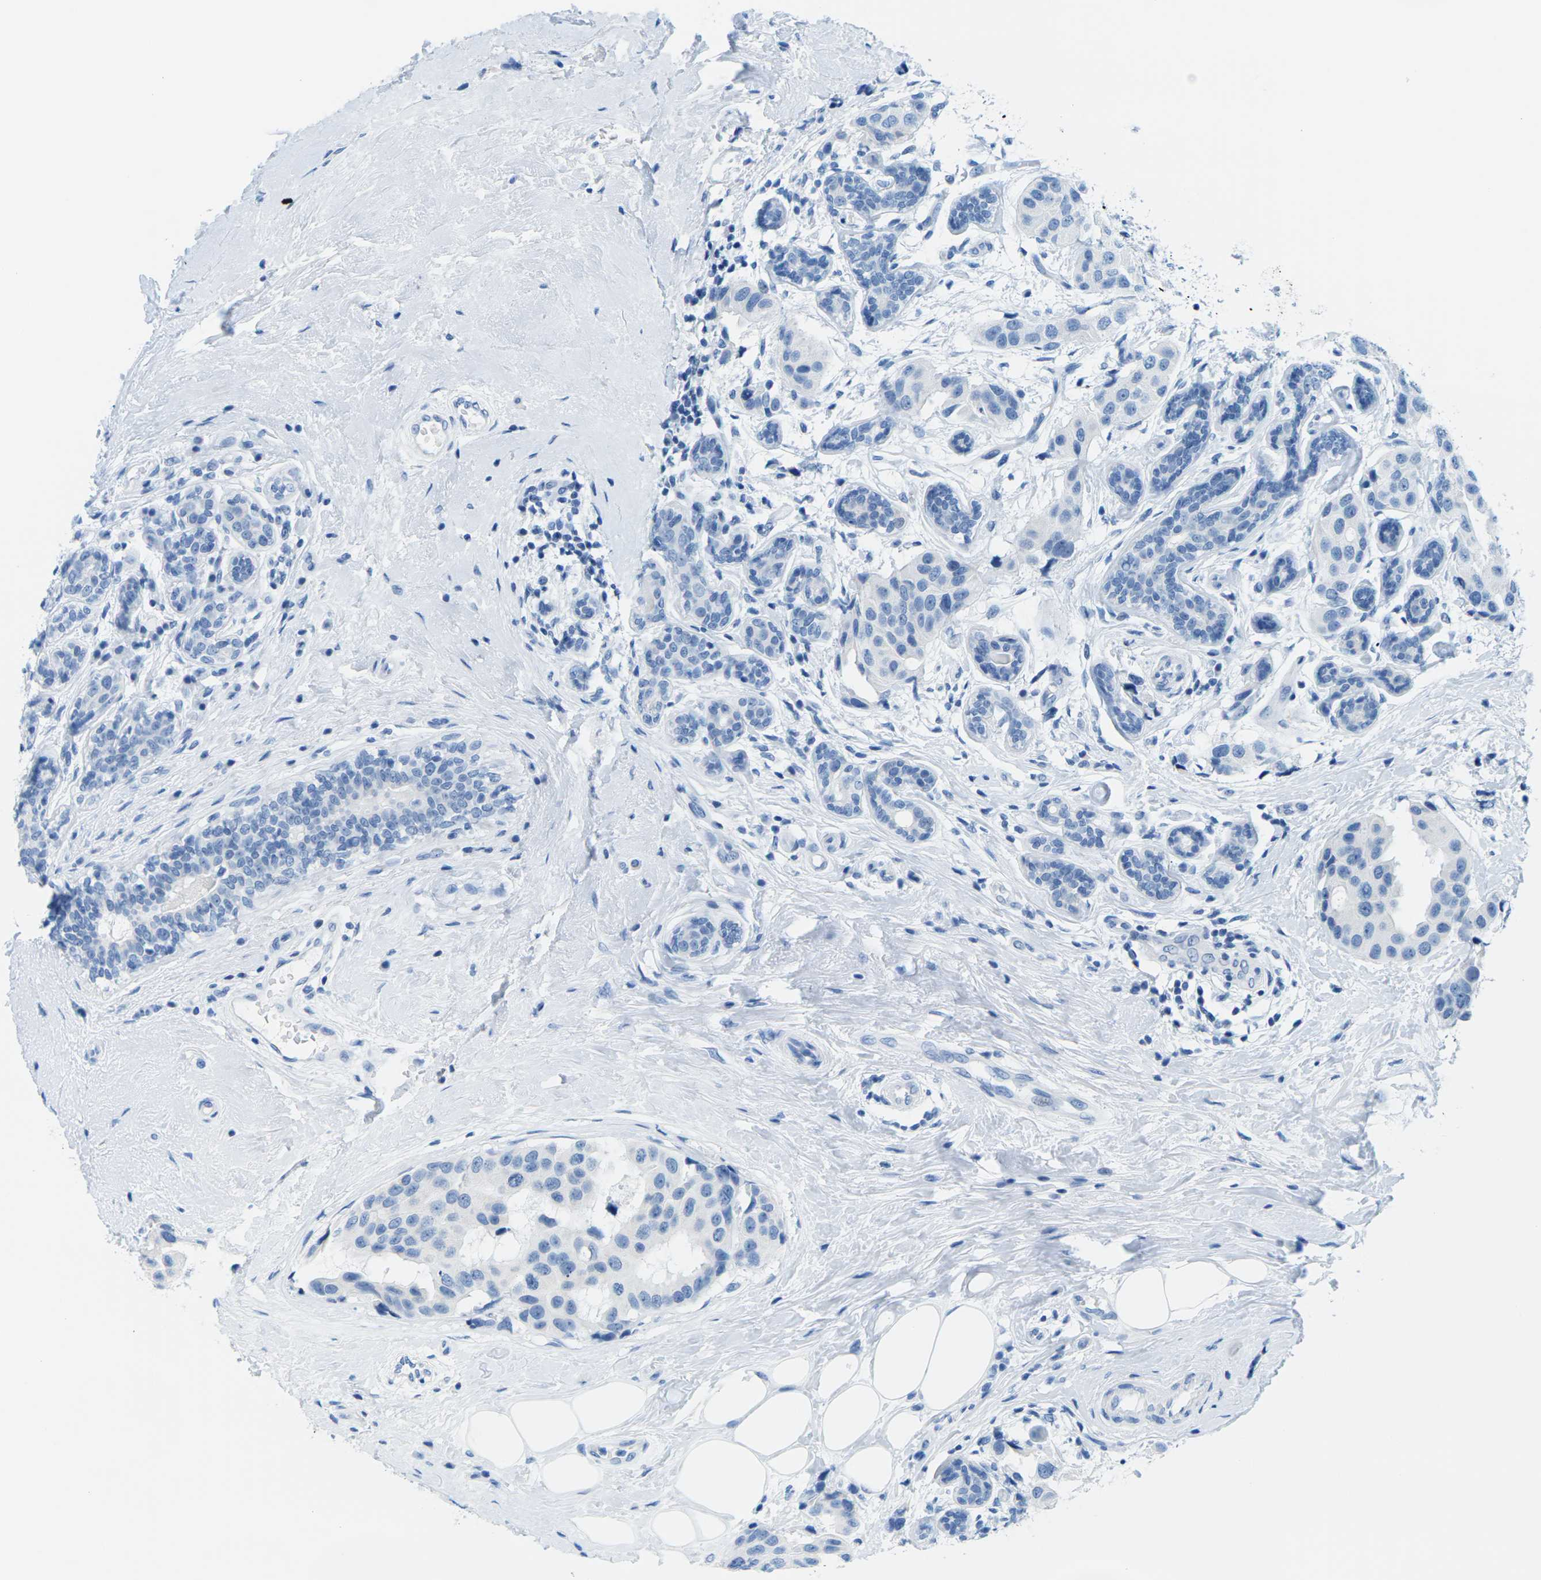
{"staining": {"intensity": "negative", "quantity": "none", "location": "none"}, "tissue": "breast cancer", "cell_type": "Tumor cells", "image_type": "cancer", "snomed": [{"axis": "morphology", "description": "Normal tissue, NOS"}, {"axis": "morphology", "description": "Duct carcinoma"}, {"axis": "topography", "description": "Breast"}], "caption": "IHC micrograph of human breast cancer stained for a protein (brown), which reveals no expression in tumor cells.", "gene": "SLC12A1", "patient": {"sex": "female", "age": 39}}